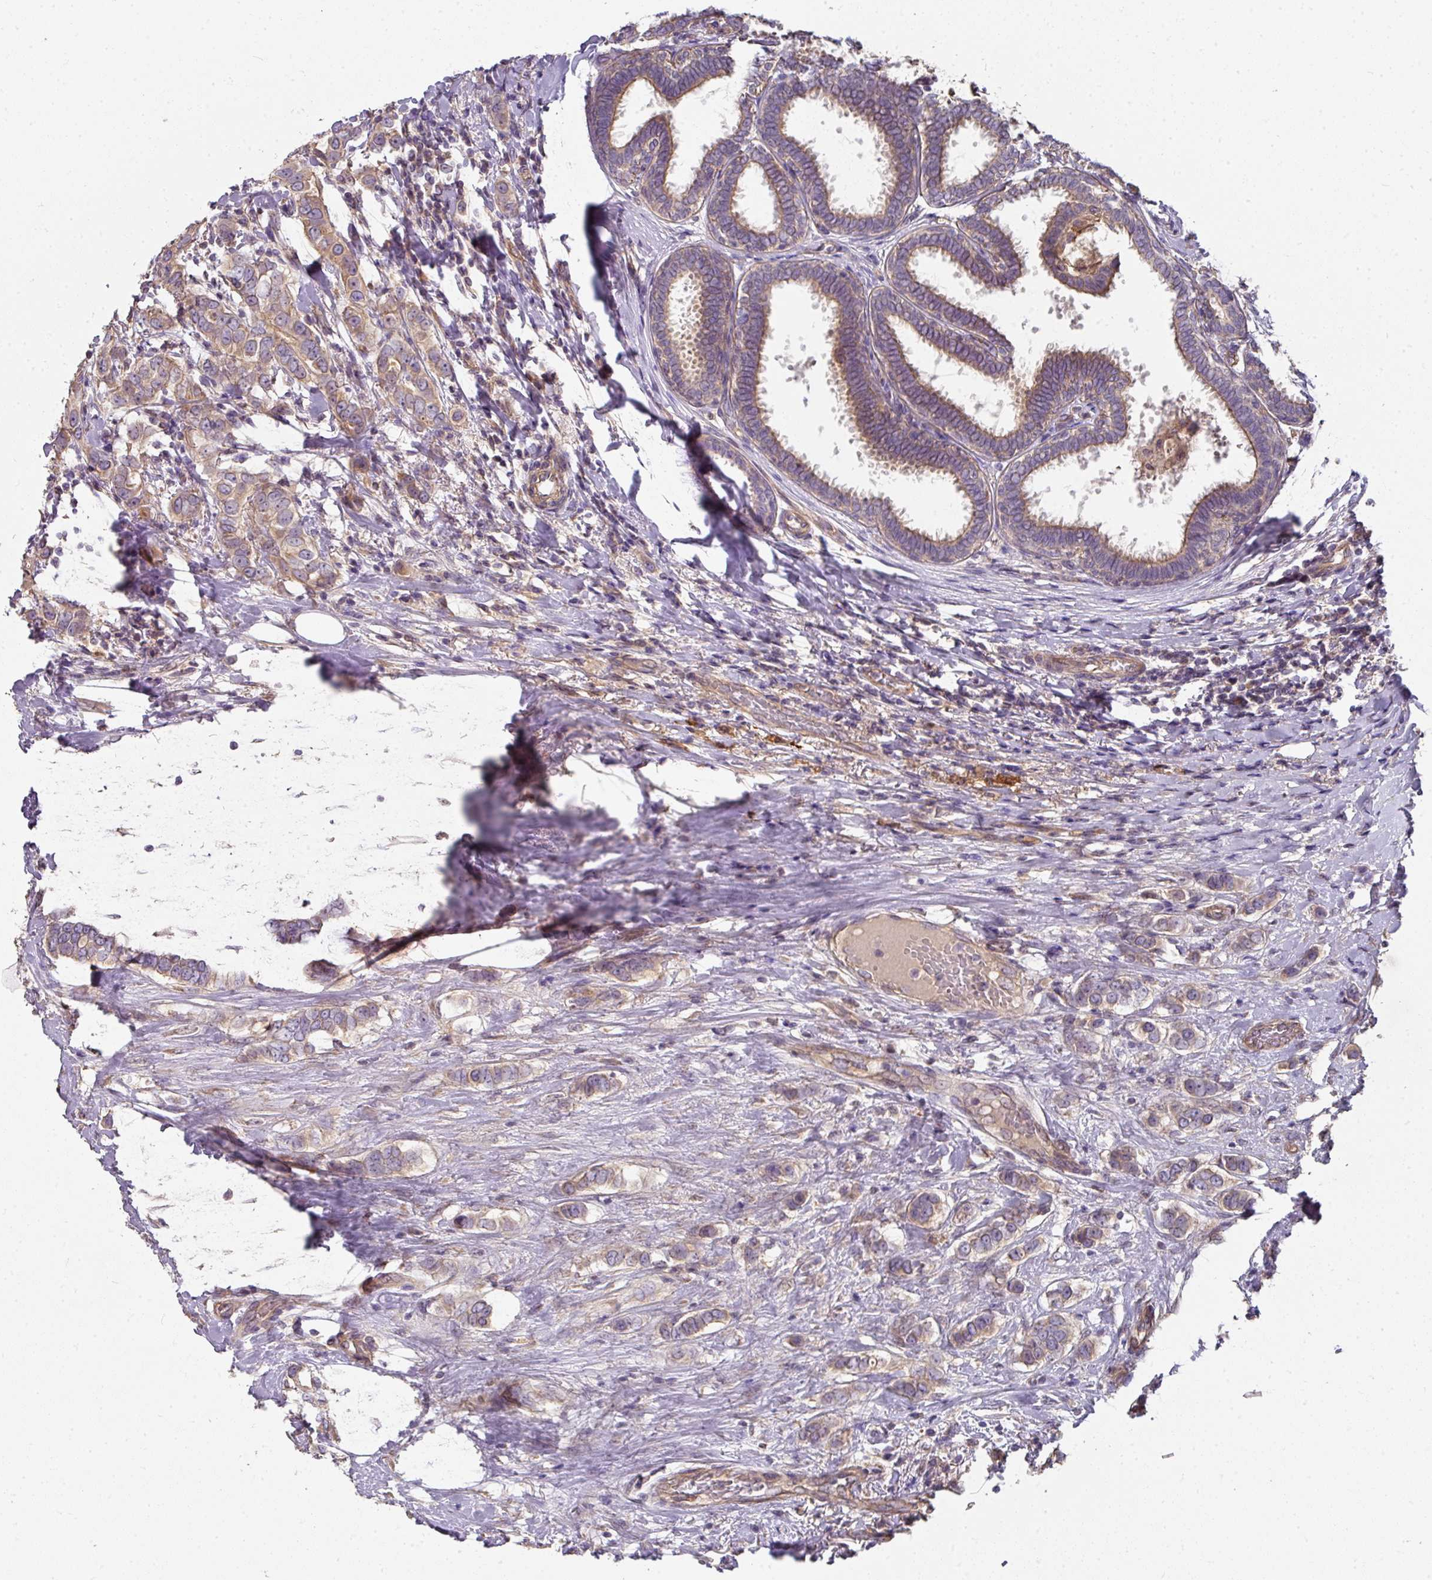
{"staining": {"intensity": "negative", "quantity": "none", "location": "none"}, "tissue": "breast cancer", "cell_type": "Tumor cells", "image_type": "cancer", "snomed": [{"axis": "morphology", "description": "Lobular carcinoma"}, {"axis": "topography", "description": "Breast"}], "caption": "This is an immunohistochemistry (IHC) image of breast cancer (lobular carcinoma). There is no positivity in tumor cells.", "gene": "C4orf48", "patient": {"sex": "female", "age": 51}}